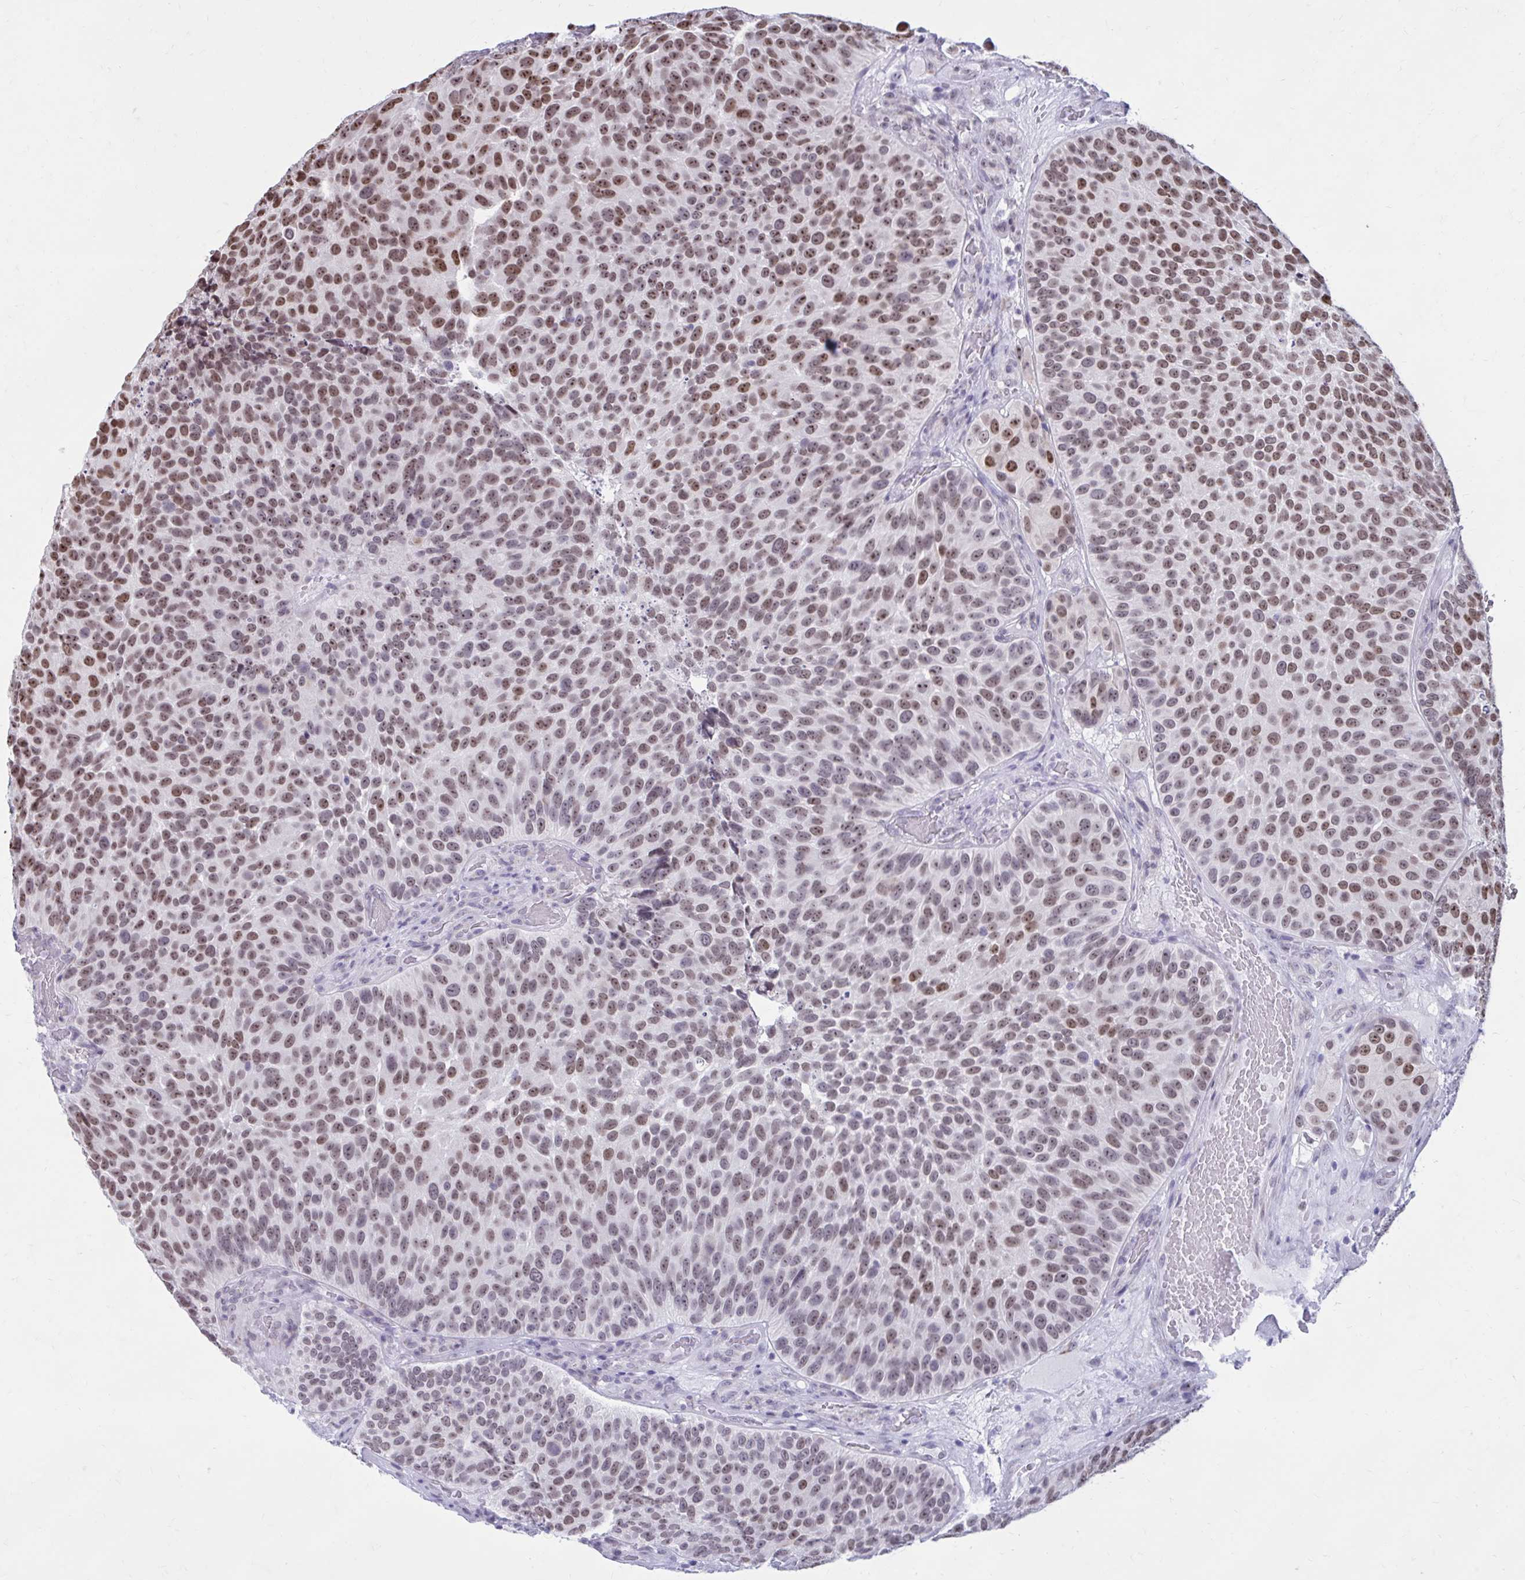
{"staining": {"intensity": "moderate", "quantity": ">75%", "location": "nuclear"}, "tissue": "urothelial cancer", "cell_type": "Tumor cells", "image_type": "cancer", "snomed": [{"axis": "morphology", "description": "Urothelial carcinoma, Low grade"}, {"axis": "topography", "description": "Urinary bladder"}], "caption": "Human urothelial cancer stained with a protein marker reveals moderate staining in tumor cells.", "gene": "PROSER1", "patient": {"sex": "male", "age": 76}}